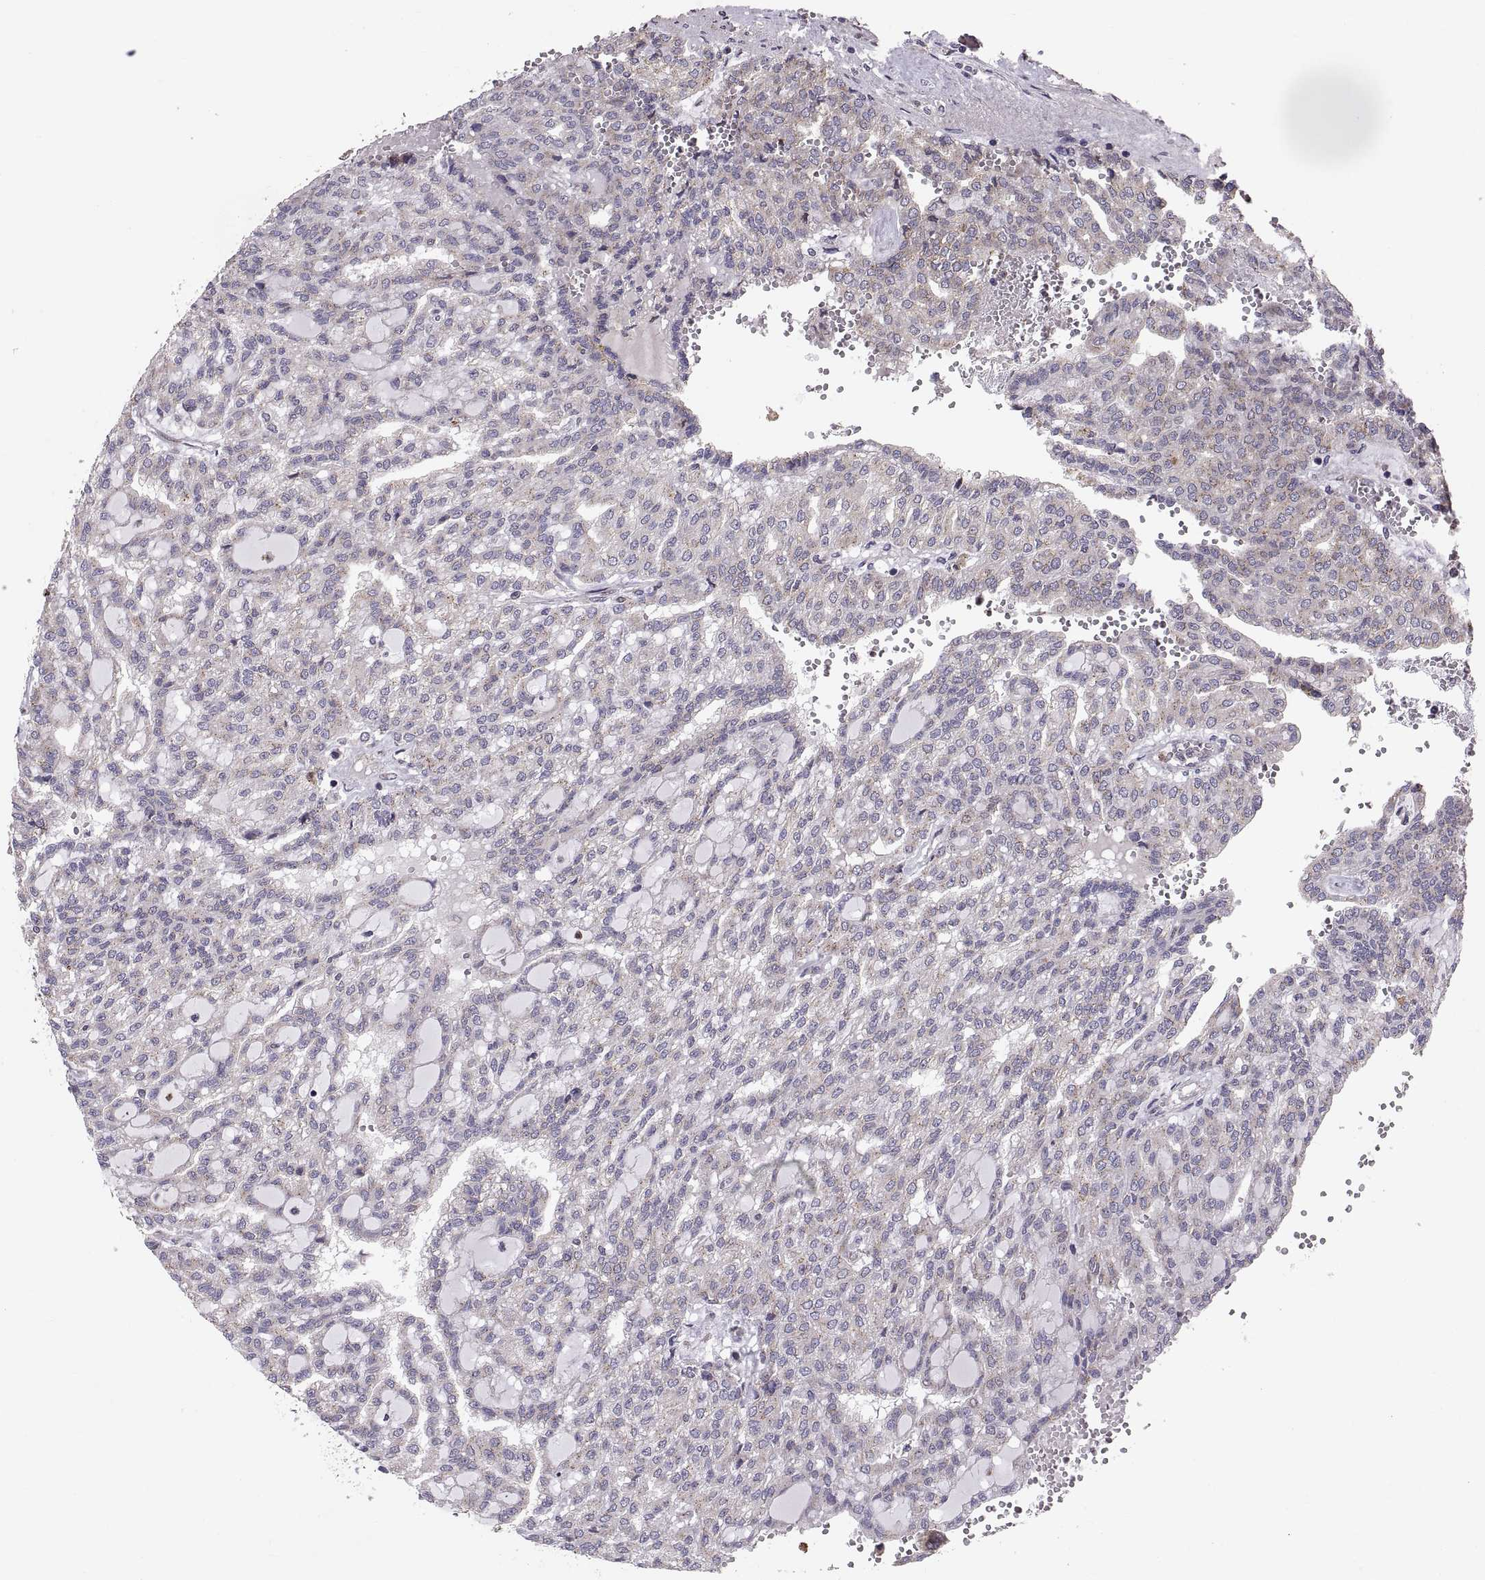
{"staining": {"intensity": "weak", "quantity": "25%-75%", "location": "cytoplasmic/membranous"}, "tissue": "renal cancer", "cell_type": "Tumor cells", "image_type": "cancer", "snomed": [{"axis": "morphology", "description": "Adenocarcinoma, NOS"}, {"axis": "topography", "description": "Kidney"}], "caption": "A photomicrograph of renal adenocarcinoma stained for a protein shows weak cytoplasmic/membranous brown staining in tumor cells. The protein is stained brown, and the nuclei are stained in blue (DAB (3,3'-diaminobenzidine) IHC with brightfield microscopy, high magnification).", "gene": "TESC", "patient": {"sex": "male", "age": 63}}